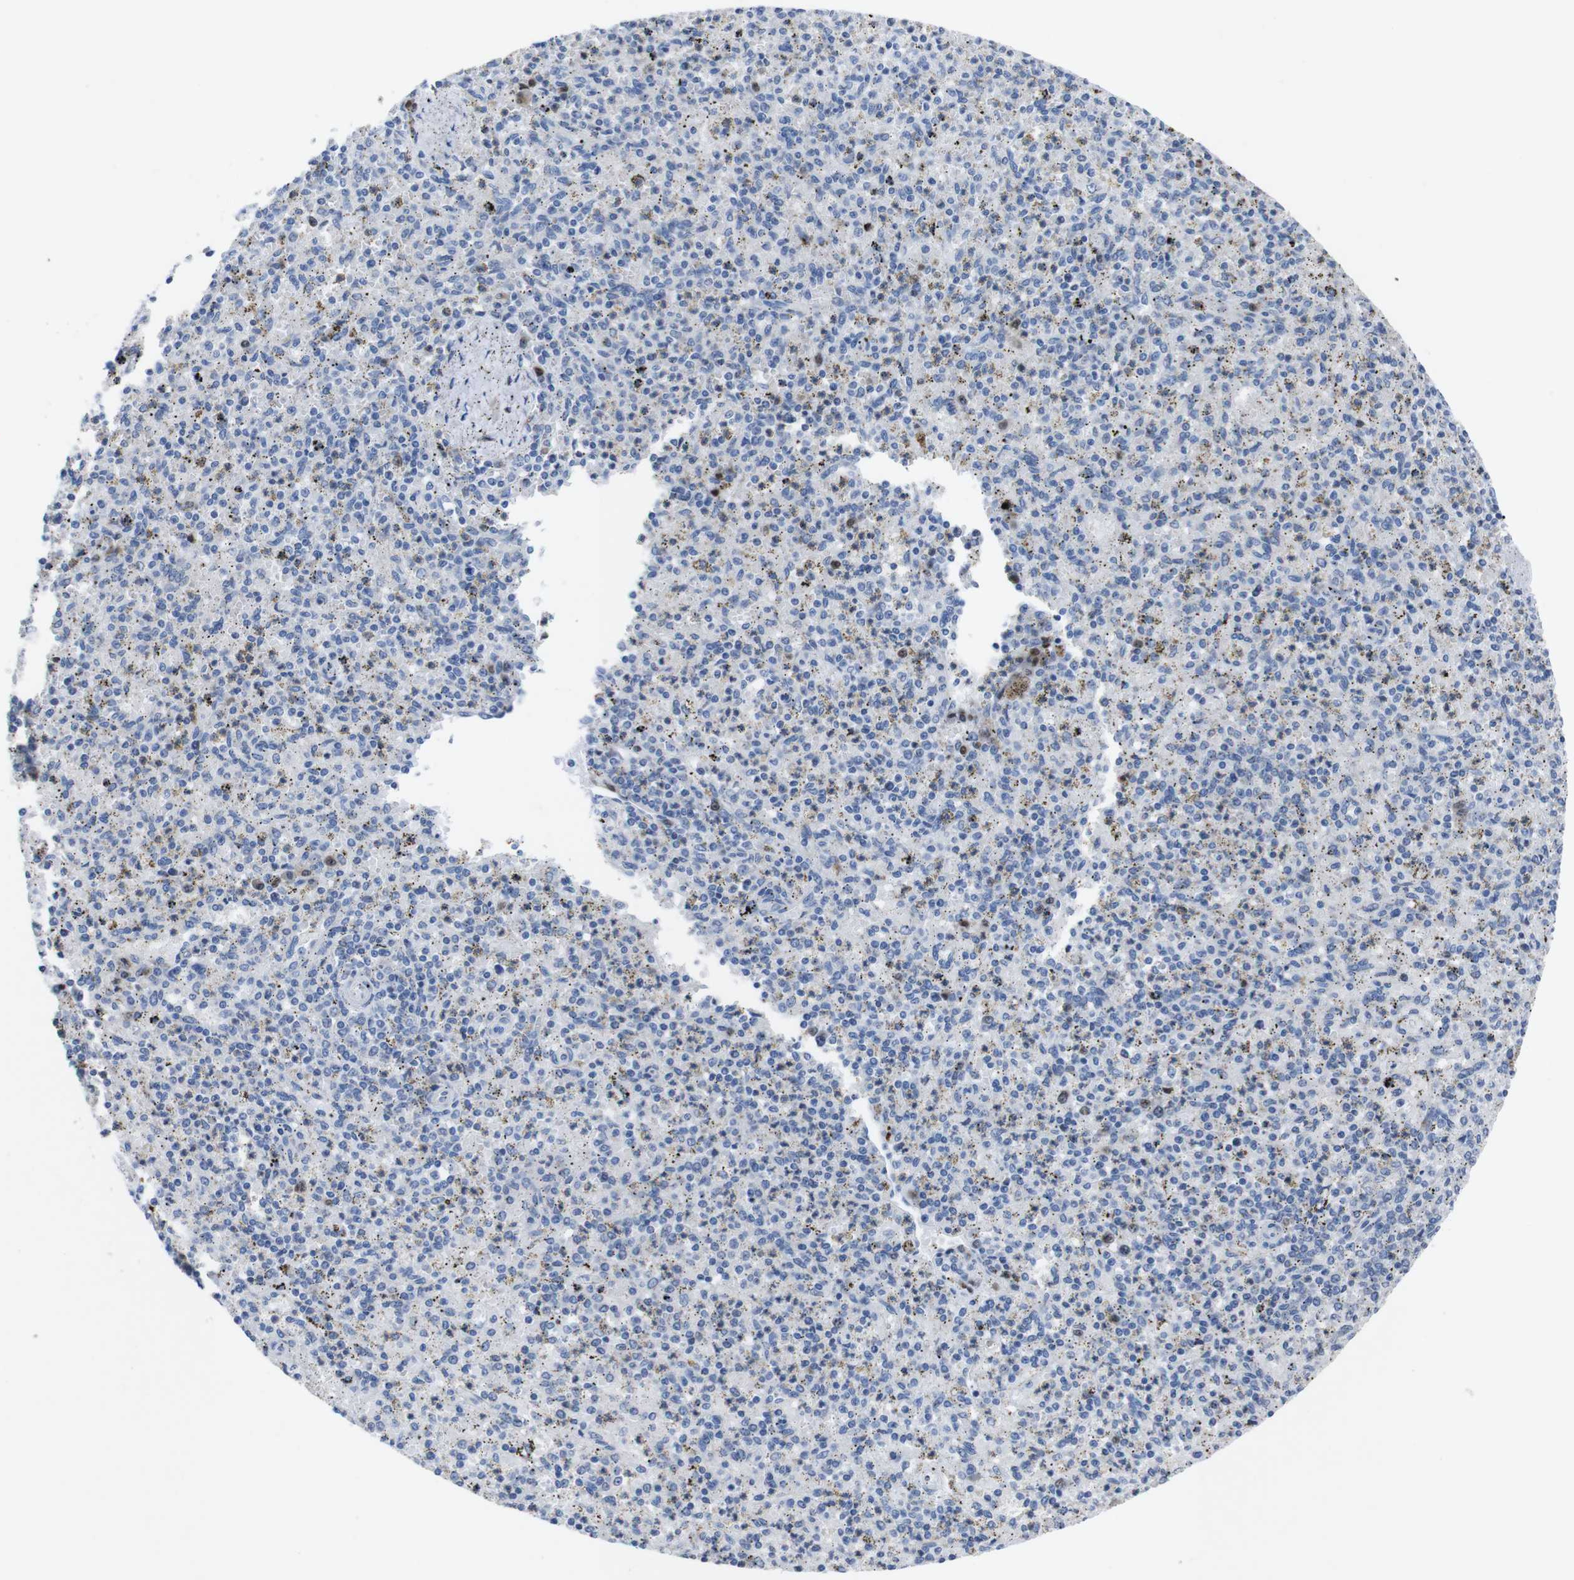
{"staining": {"intensity": "strong", "quantity": "<25%", "location": "nuclear"}, "tissue": "spleen", "cell_type": "Cells in red pulp", "image_type": "normal", "snomed": [{"axis": "morphology", "description": "Normal tissue, NOS"}, {"axis": "topography", "description": "Spleen"}], "caption": "Immunohistochemistry (IHC) (DAB (3,3'-diaminobenzidine)) staining of unremarkable human spleen demonstrates strong nuclear protein staining in approximately <25% of cells in red pulp.", "gene": "IRF4", "patient": {"sex": "male", "age": 72}}